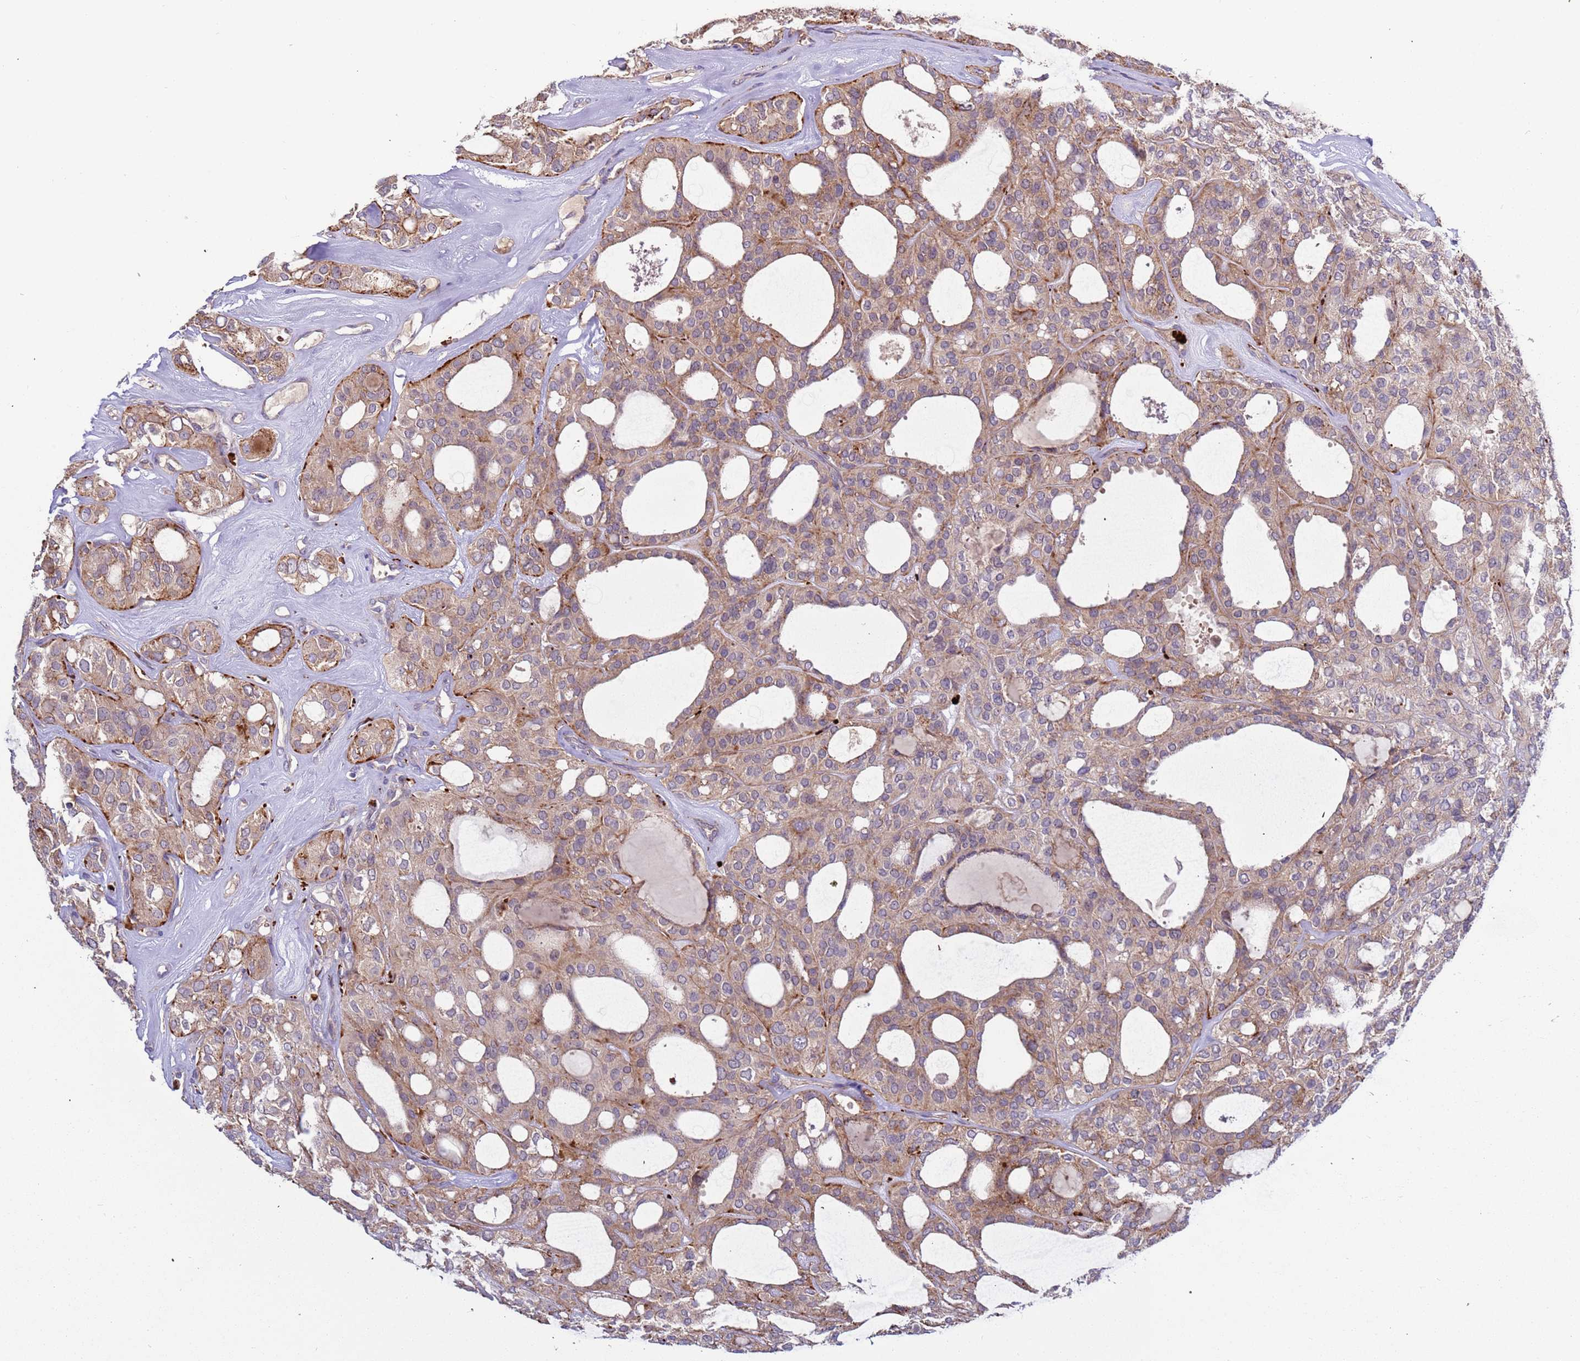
{"staining": {"intensity": "moderate", "quantity": "25%-75%", "location": "cytoplasmic/membranous"}, "tissue": "thyroid cancer", "cell_type": "Tumor cells", "image_type": "cancer", "snomed": [{"axis": "morphology", "description": "Follicular adenoma carcinoma, NOS"}, {"axis": "topography", "description": "Thyroid gland"}], "caption": "Moderate cytoplasmic/membranous protein expression is present in about 25%-75% of tumor cells in thyroid cancer. (Brightfield microscopy of DAB IHC at high magnification).", "gene": "VPS36", "patient": {"sex": "male", "age": 75}}